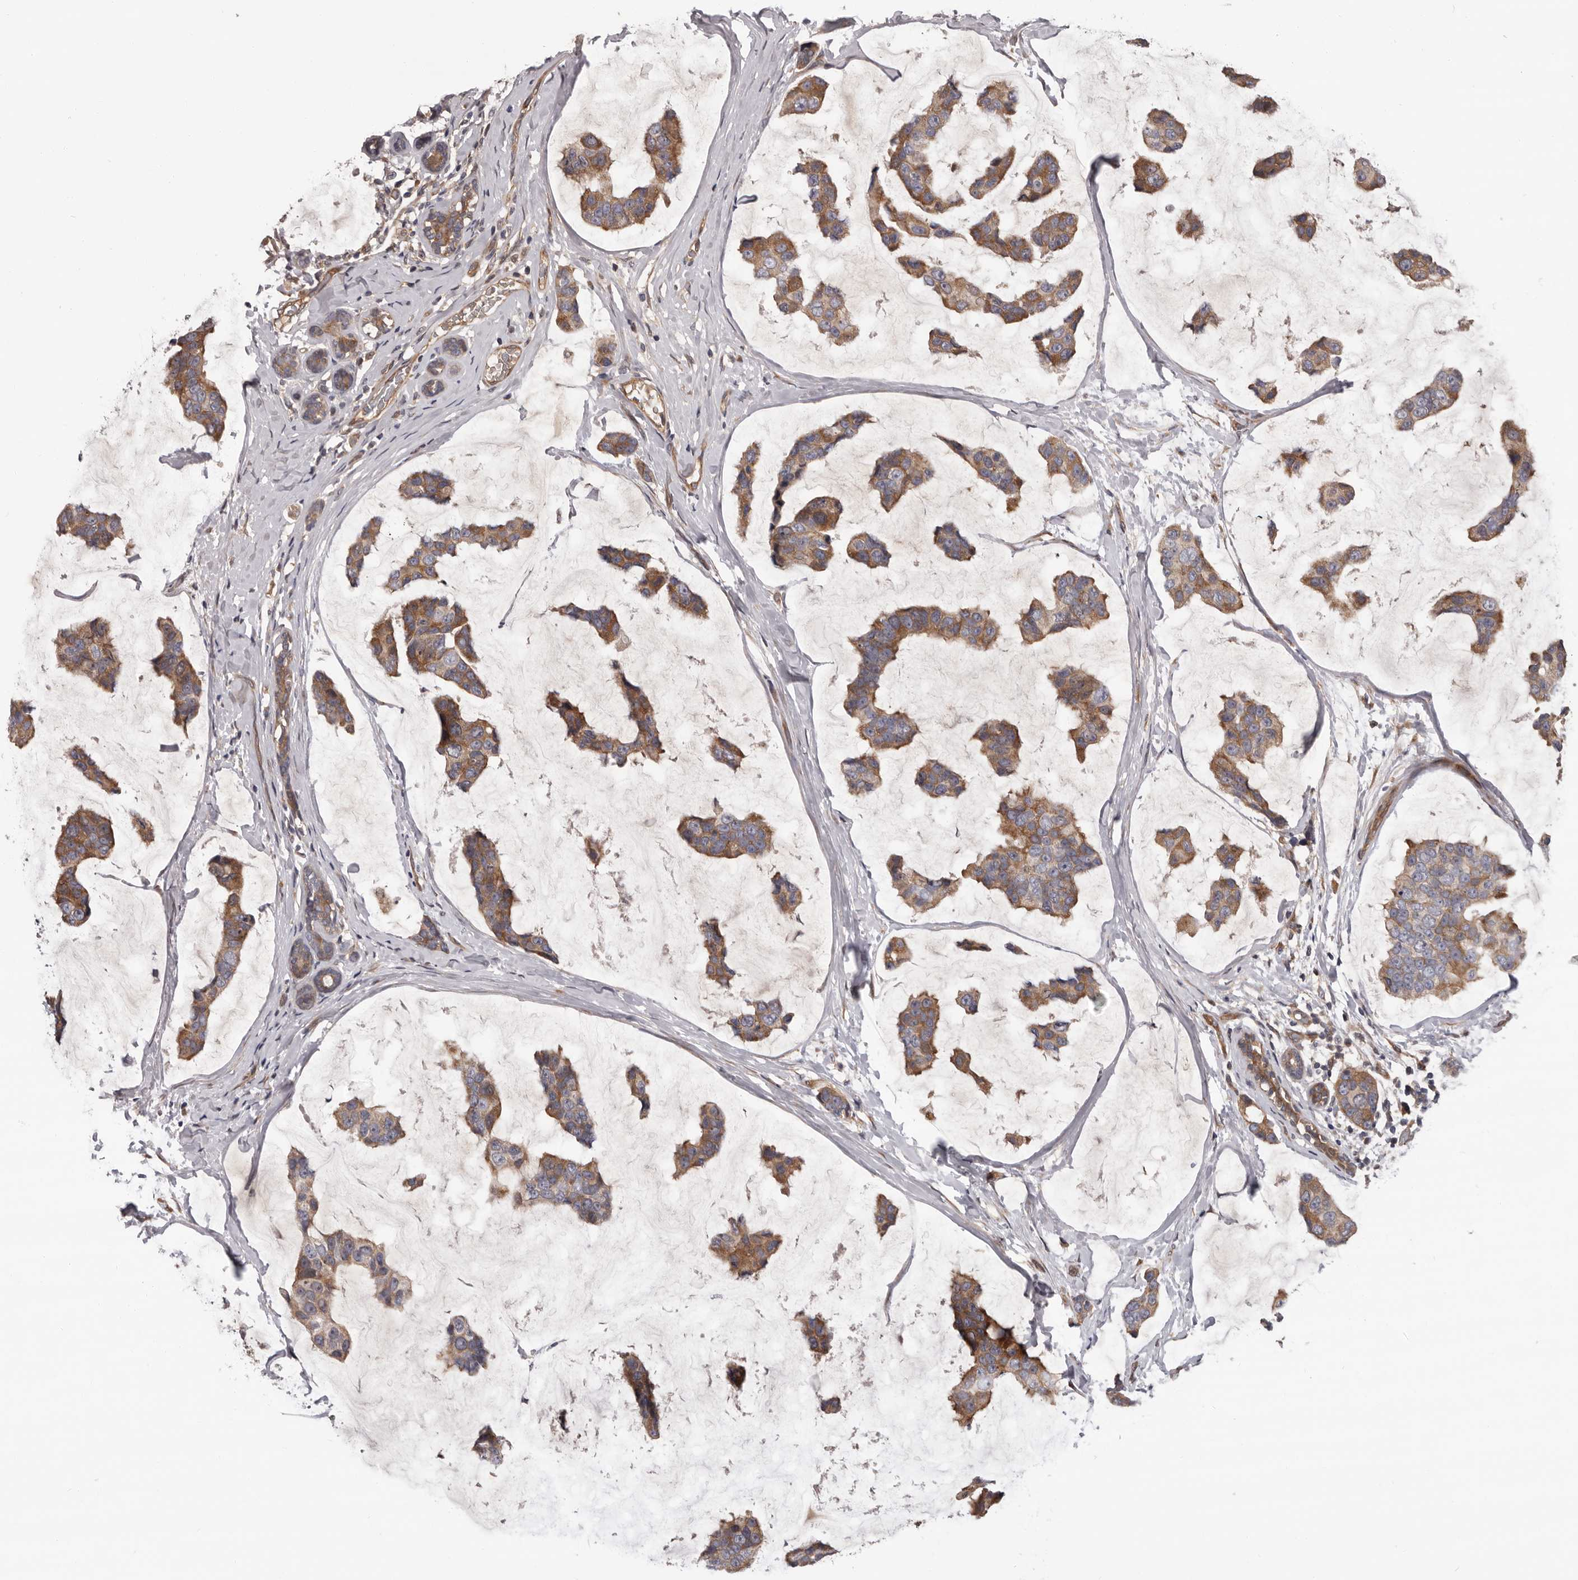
{"staining": {"intensity": "moderate", "quantity": ">75%", "location": "cytoplasmic/membranous"}, "tissue": "breast cancer", "cell_type": "Tumor cells", "image_type": "cancer", "snomed": [{"axis": "morphology", "description": "Normal tissue, NOS"}, {"axis": "morphology", "description": "Duct carcinoma"}, {"axis": "topography", "description": "Breast"}], "caption": "Intraductal carcinoma (breast) tissue displays moderate cytoplasmic/membranous expression in about >75% of tumor cells, visualized by immunohistochemistry.", "gene": "PRKD1", "patient": {"sex": "female", "age": 50}}